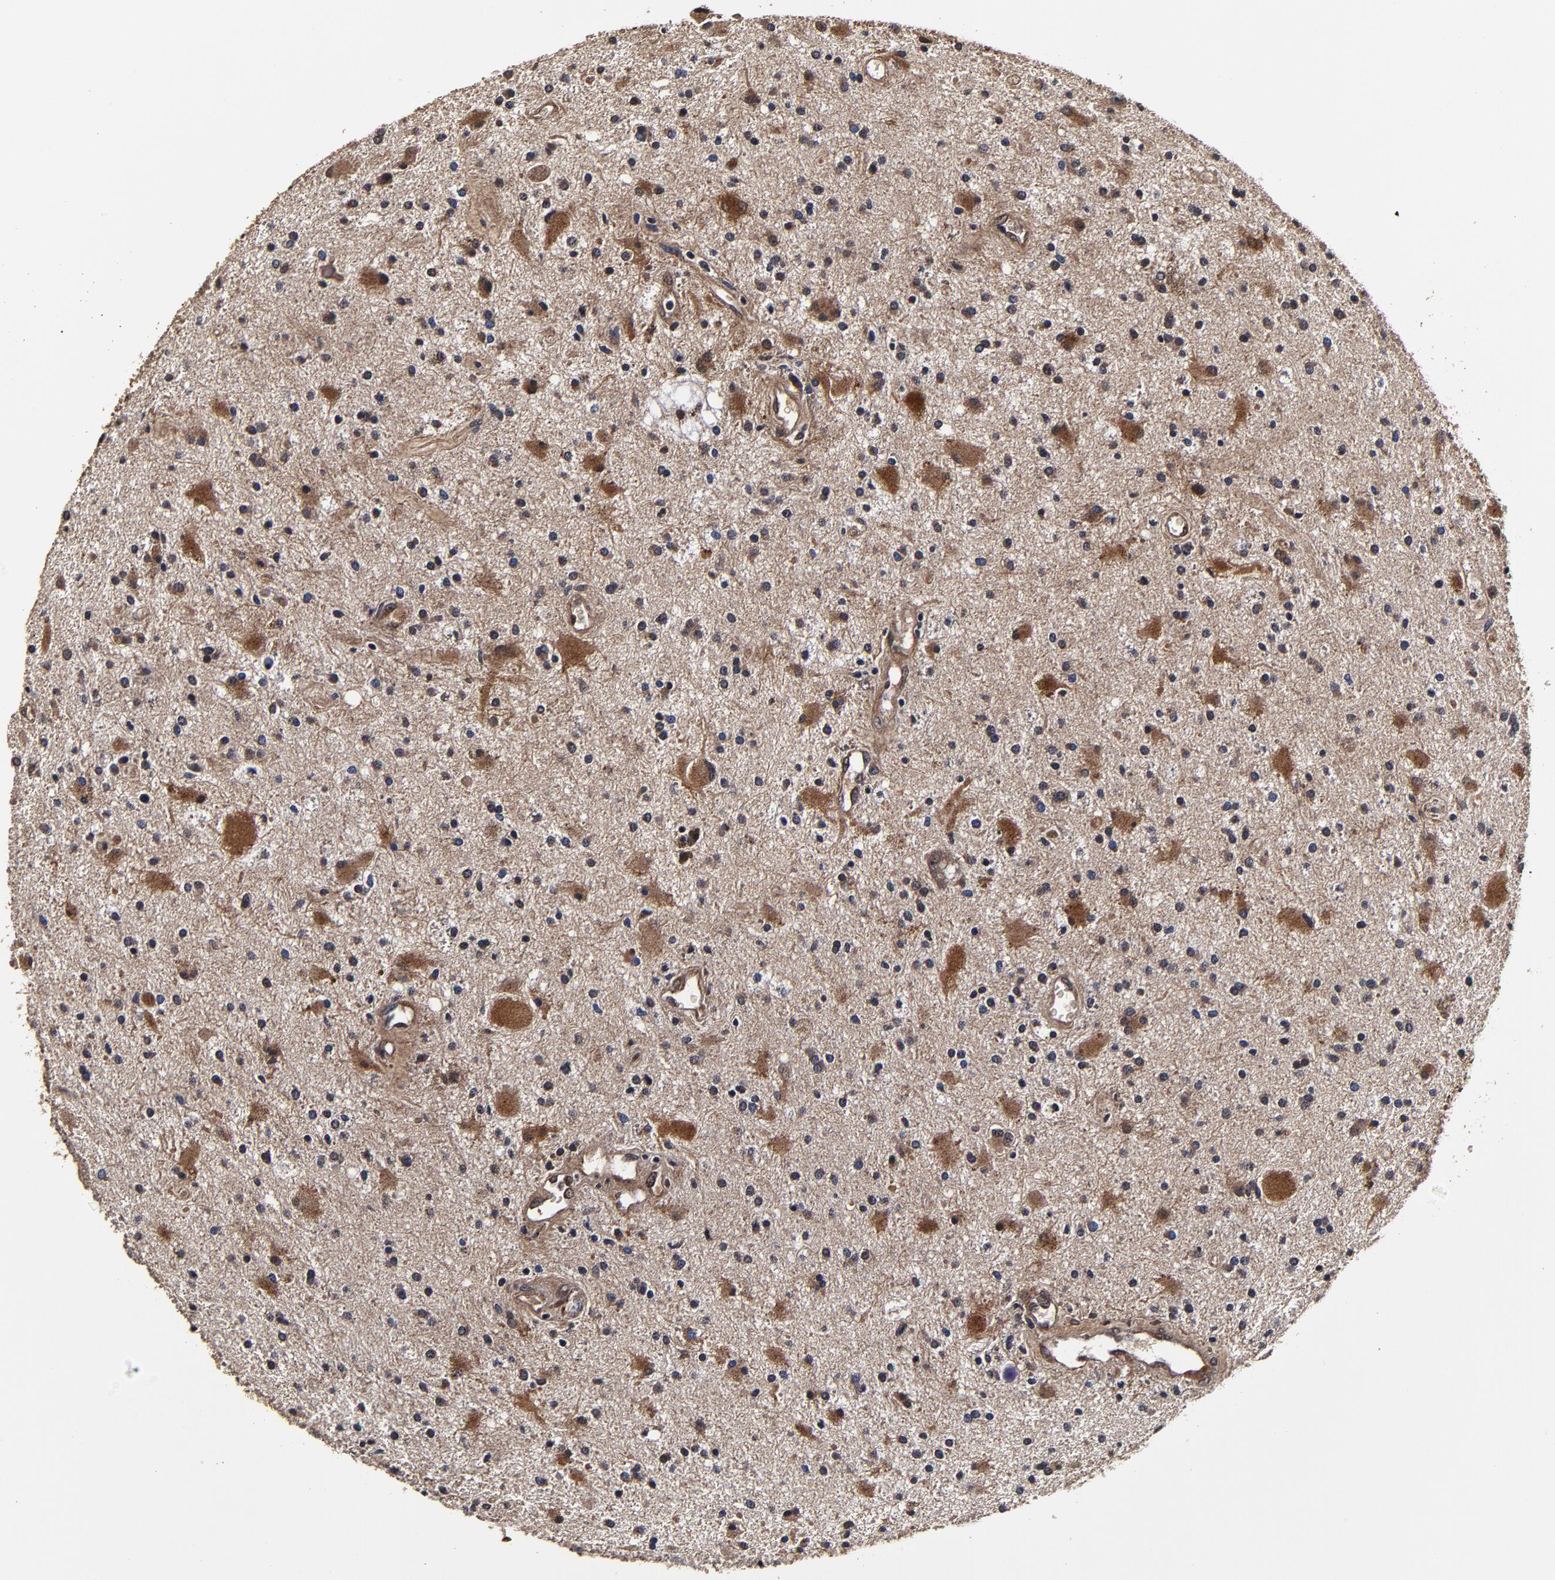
{"staining": {"intensity": "moderate", "quantity": "25%-75%", "location": "cytoplasmic/membranous"}, "tissue": "glioma", "cell_type": "Tumor cells", "image_type": "cancer", "snomed": [{"axis": "morphology", "description": "Glioma, malignant, Low grade"}, {"axis": "topography", "description": "Brain"}], "caption": "Protein analysis of glioma tissue exhibits moderate cytoplasmic/membranous staining in about 25%-75% of tumor cells.", "gene": "MMP15", "patient": {"sex": "male", "age": 58}}